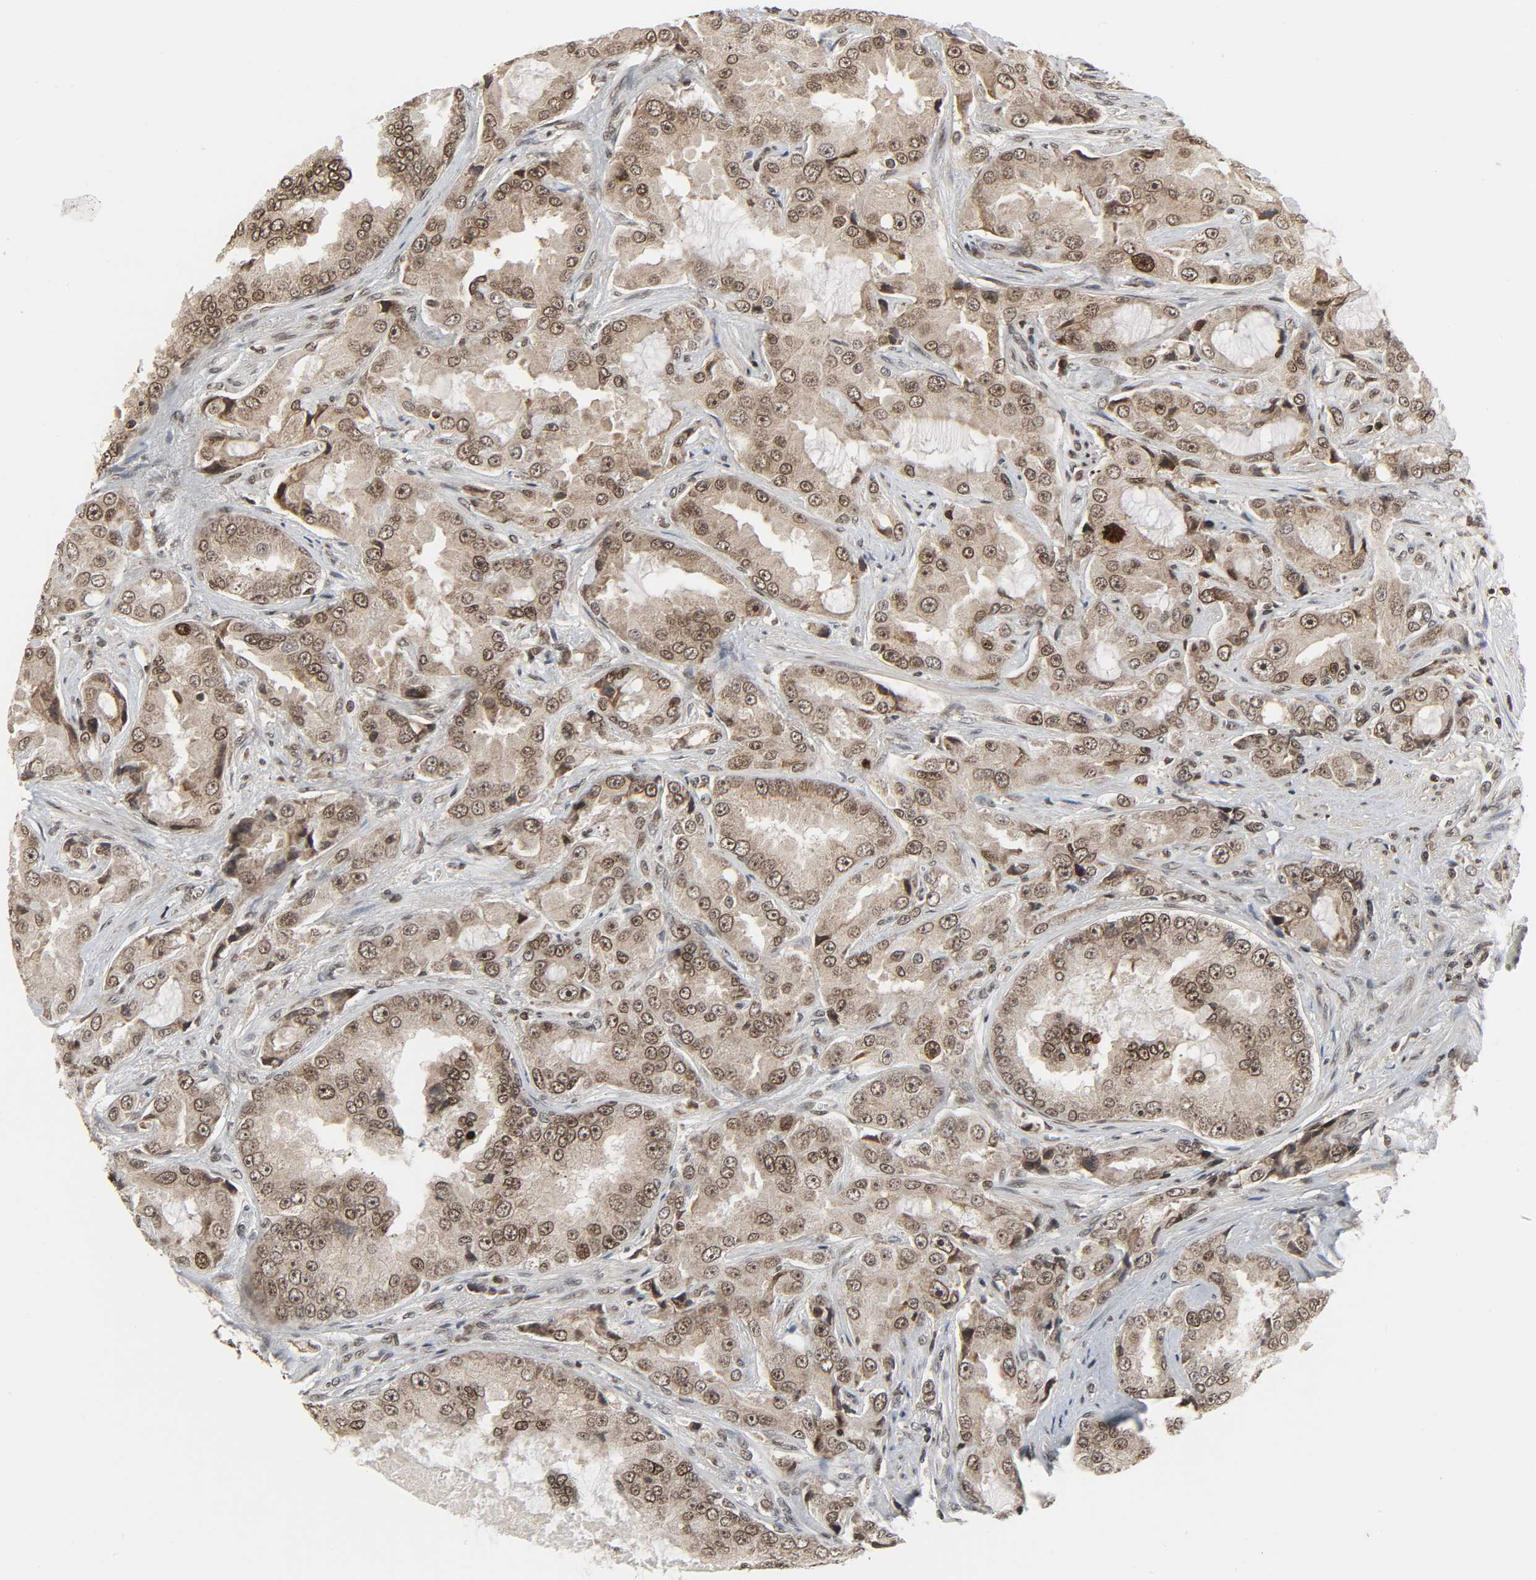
{"staining": {"intensity": "moderate", "quantity": "25%-75%", "location": "nuclear"}, "tissue": "prostate cancer", "cell_type": "Tumor cells", "image_type": "cancer", "snomed": [{"axis": "morphology", "description": "Adenocarcinoma, High grade"}, {"axis": "topography", "description": "Prostate"}], "caption": "Protein staining displays moderate nuclear expression in approximately 25%-75% of tumor cells in prostate high-grade adenocarcinoma.", "gene": "XRCC1", "patient": {"sex": "male", "age": 73}}